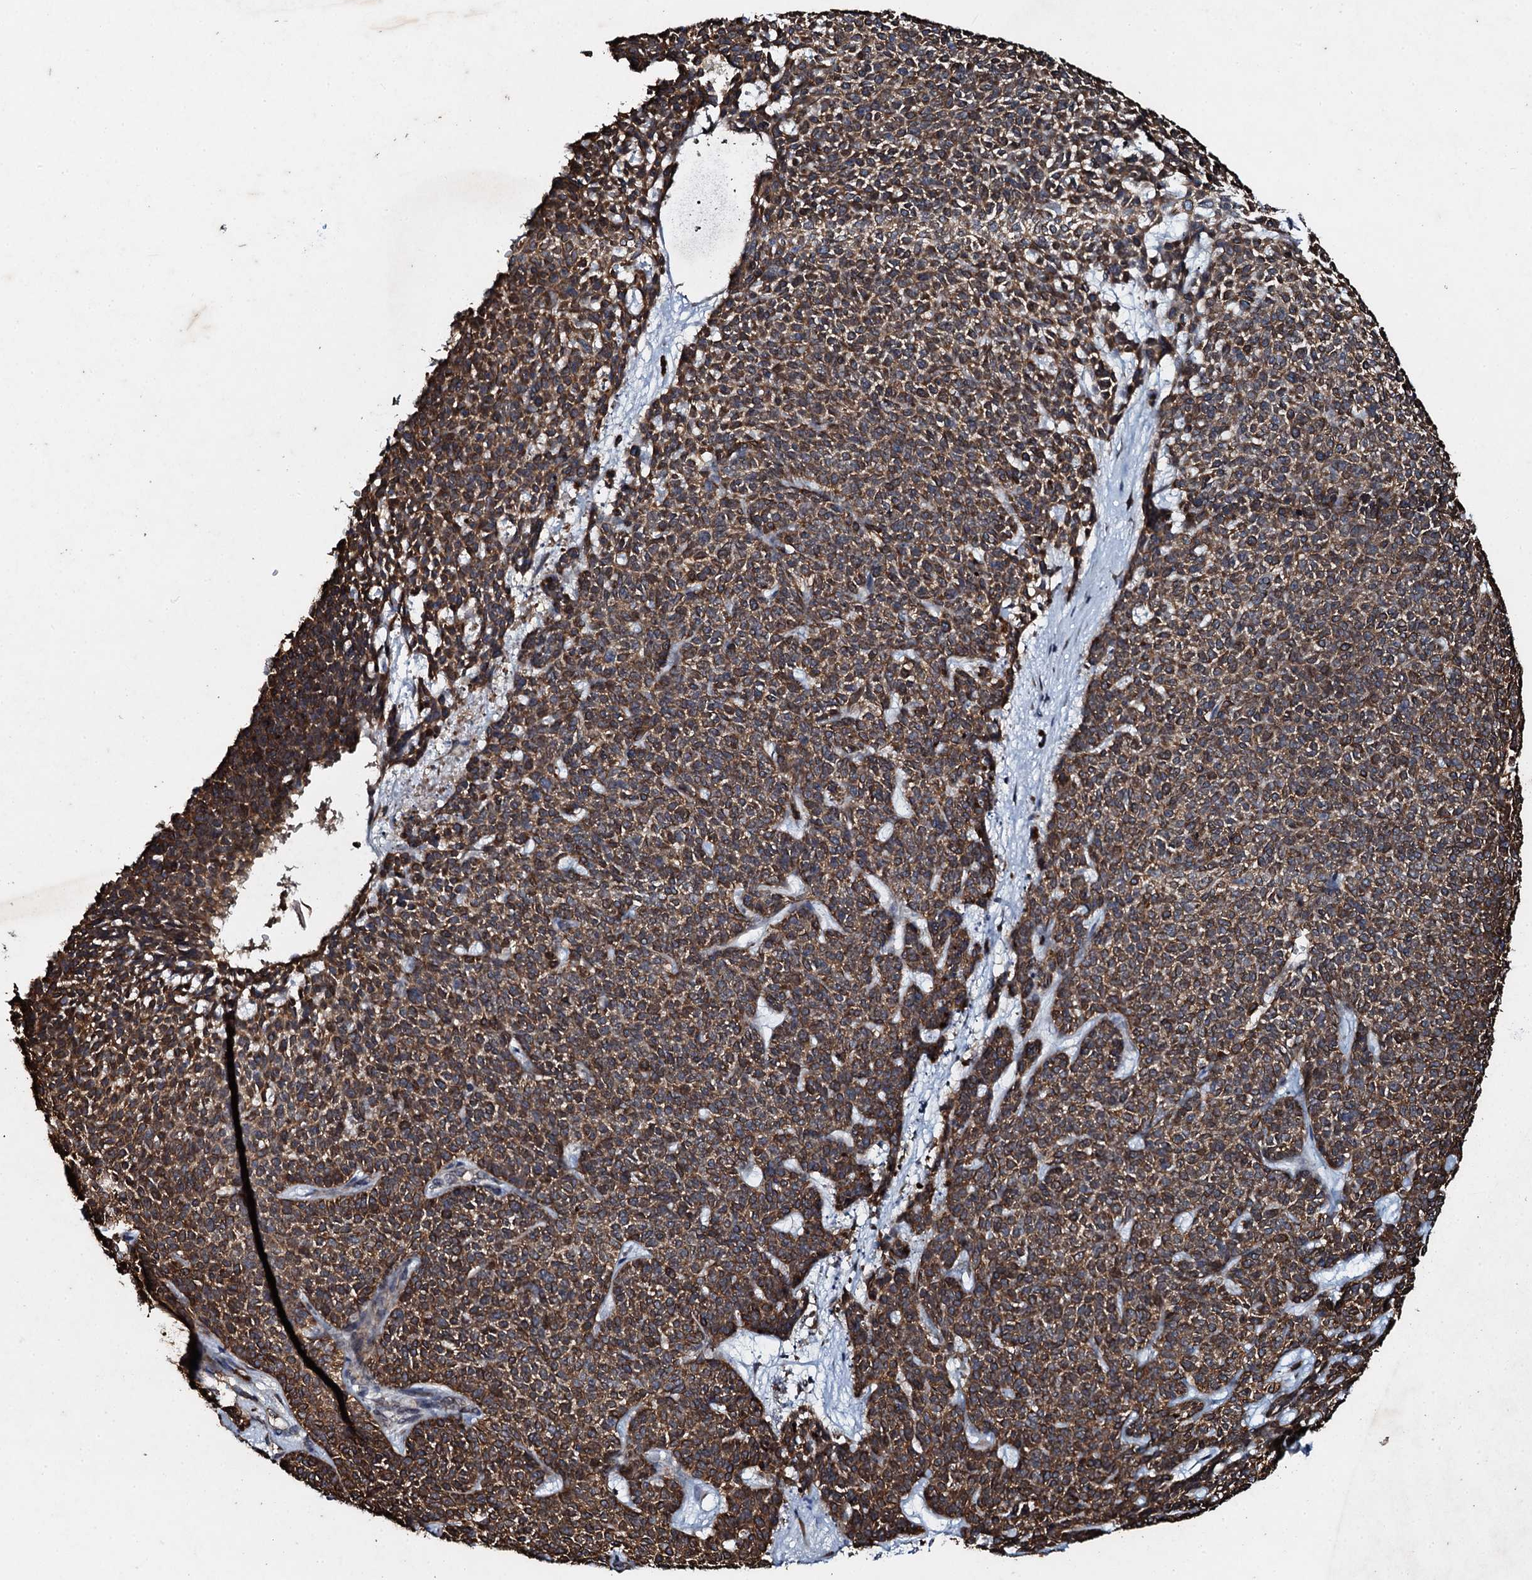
{"staining": {"intensity": "moderate", "quantity": ">75%", "location": "cytoplasmic/membranous"}, "tissue": "skin cancer", "cell_type": "Tumor cells", "image_type": "cancer", "snomed": [{"axis": "morphology", "description": "Basal cell carcinoma"}, {"axis": "topography", "description": "Skin"}], "caption": "A histopathology image showing moderate cytoplasmic/membranous positivity in approximately >75% of tumor cells in skin cancer, as visualized by brown immunohistochemical staining.", "gene": "ADAMTS10", "patient": {"sex": "female", "age": 84}}